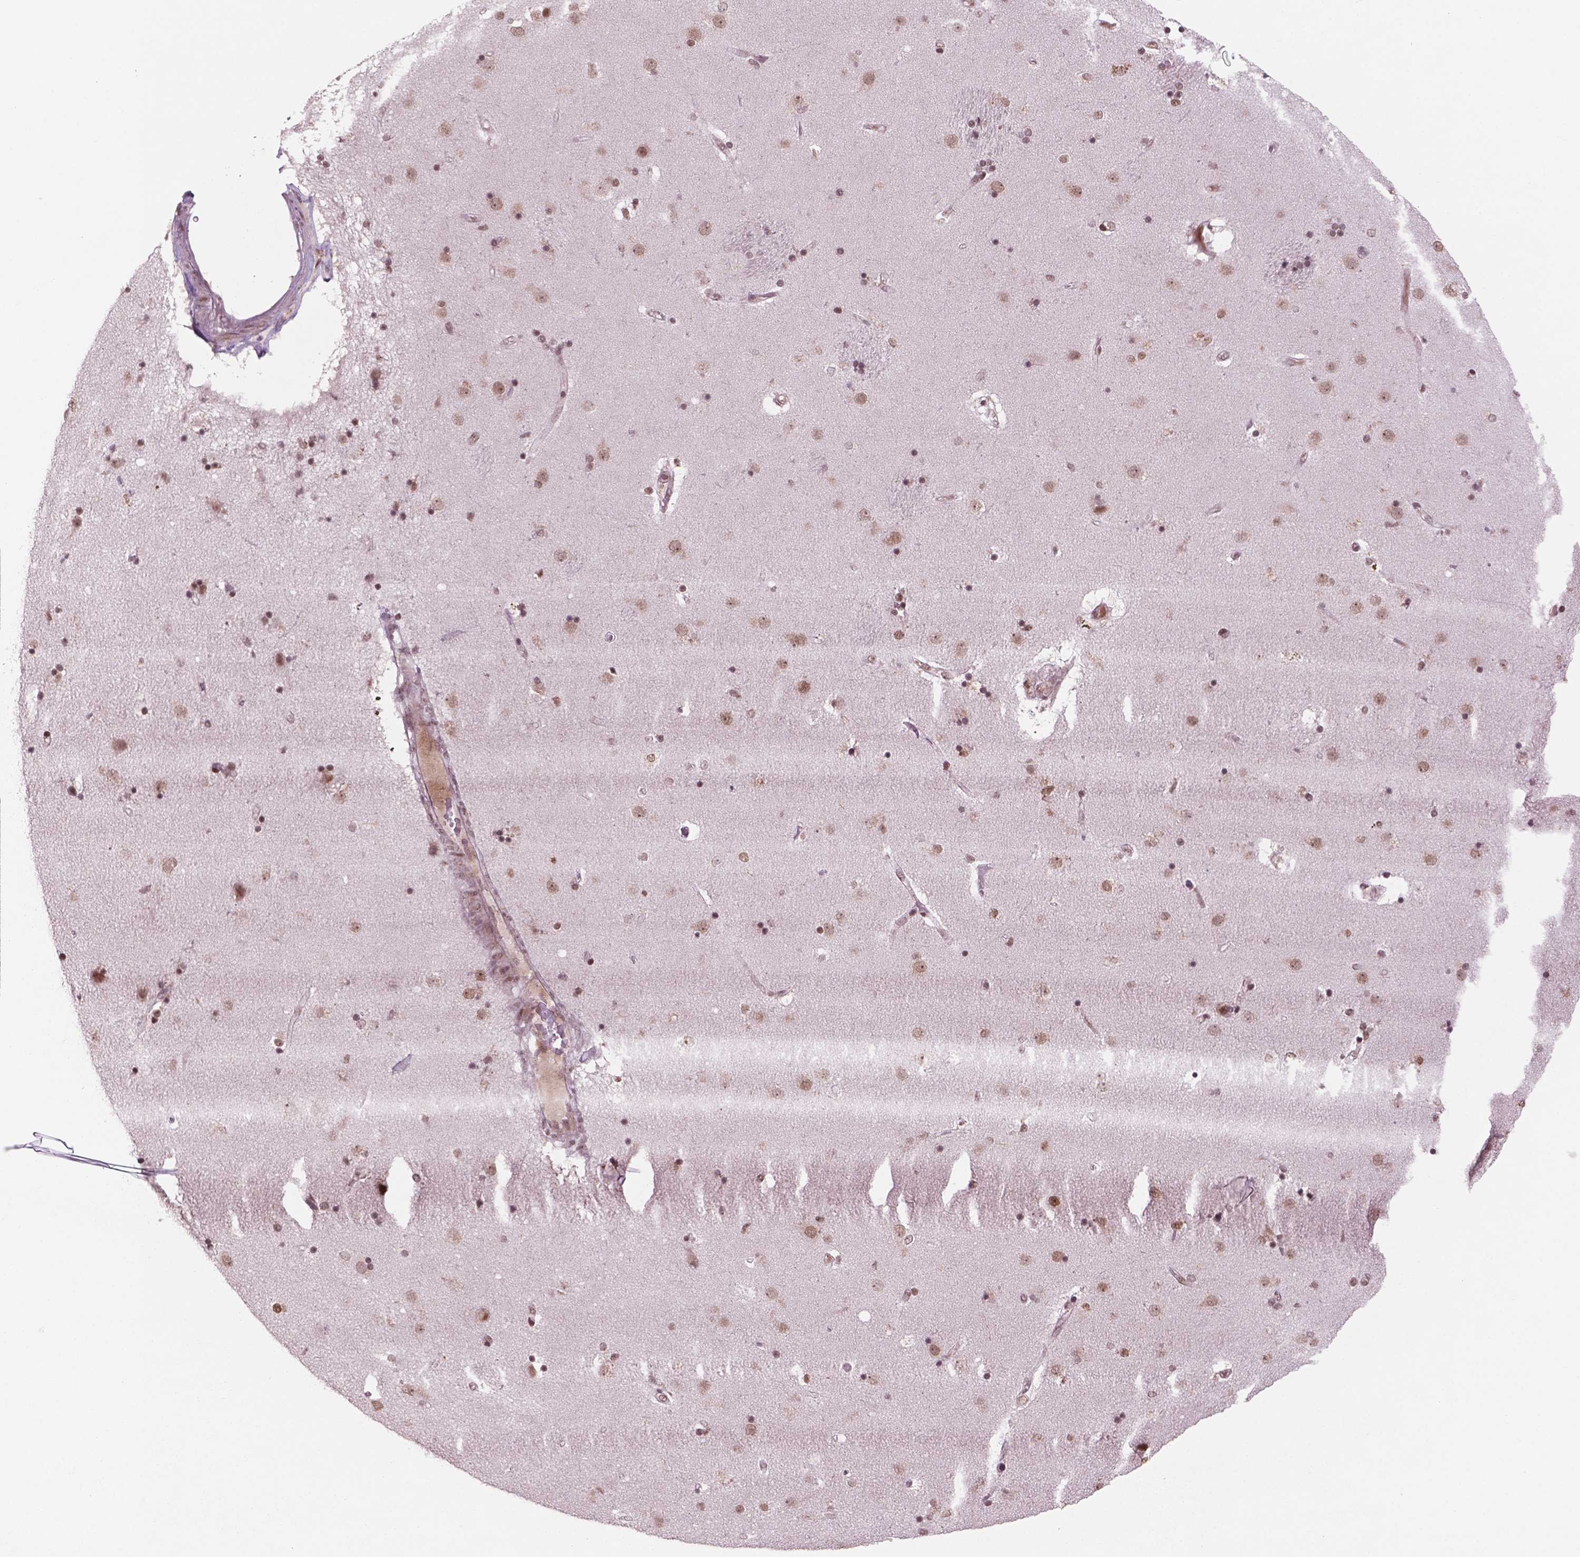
{"staining": {"intensity": "moderate", "quantity": ">75%", "location": "nuclear"}, "tissue": "caudate", "cell_type": "Glial cells", "image_type": "normal", "snomed": [{"axis": "morphology", "description": "Normal tissue, NOS"}, {"axis": "topography", "description": "Lateral ventricle wall"}], "caption": "Immunohistochemistry (IHC) micrograph of normal human caudate stained for a protein (brown), which shows medium levels of moderate nuclear positivity in approximately >75% of glial cells.", "gene": "POLR2E", "patient": {"sex": "female", "age": 71}}